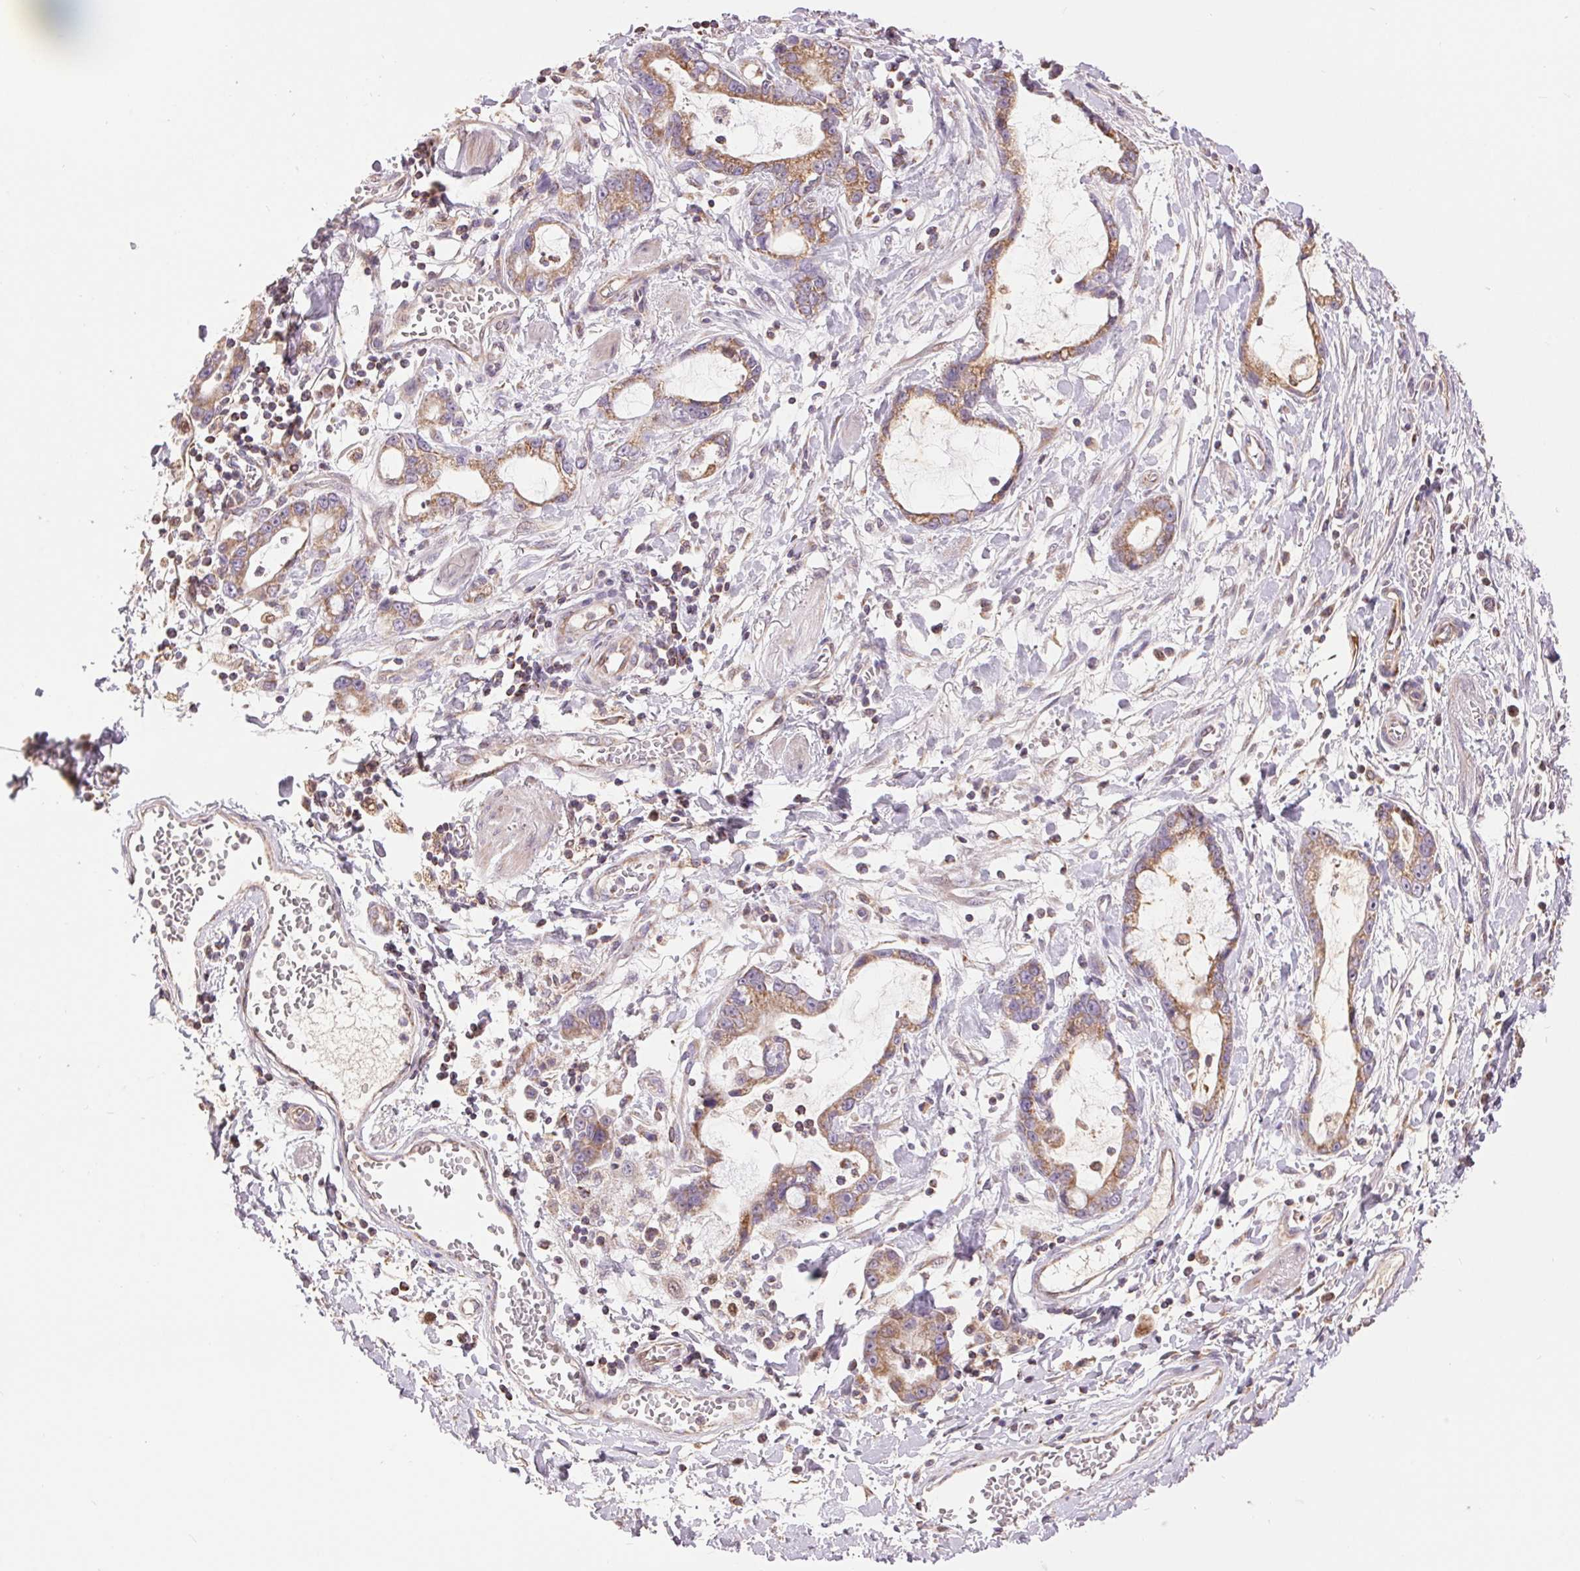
{"staining": {"intensity": "moderate", "quantity": ">75%", "location": "cytoplasmic/membranous"}, "tissue": "stomach cancer", "cell_type": "Tumor cells", "image_type": "cancer", "snomed": [{"axis": "morphology", "description": "Adenocarcinoma, NOS"}, {"axis": "topography", "description": "Stomach"}], "caption": "Moderate cytoplasmic/membranous protein staining is identified in approximately >75% of tumor cells in stomach cancer (adenocarcinoma).", "gene": "DGUOK", "patient": {"sex": "male", "age": 55}}